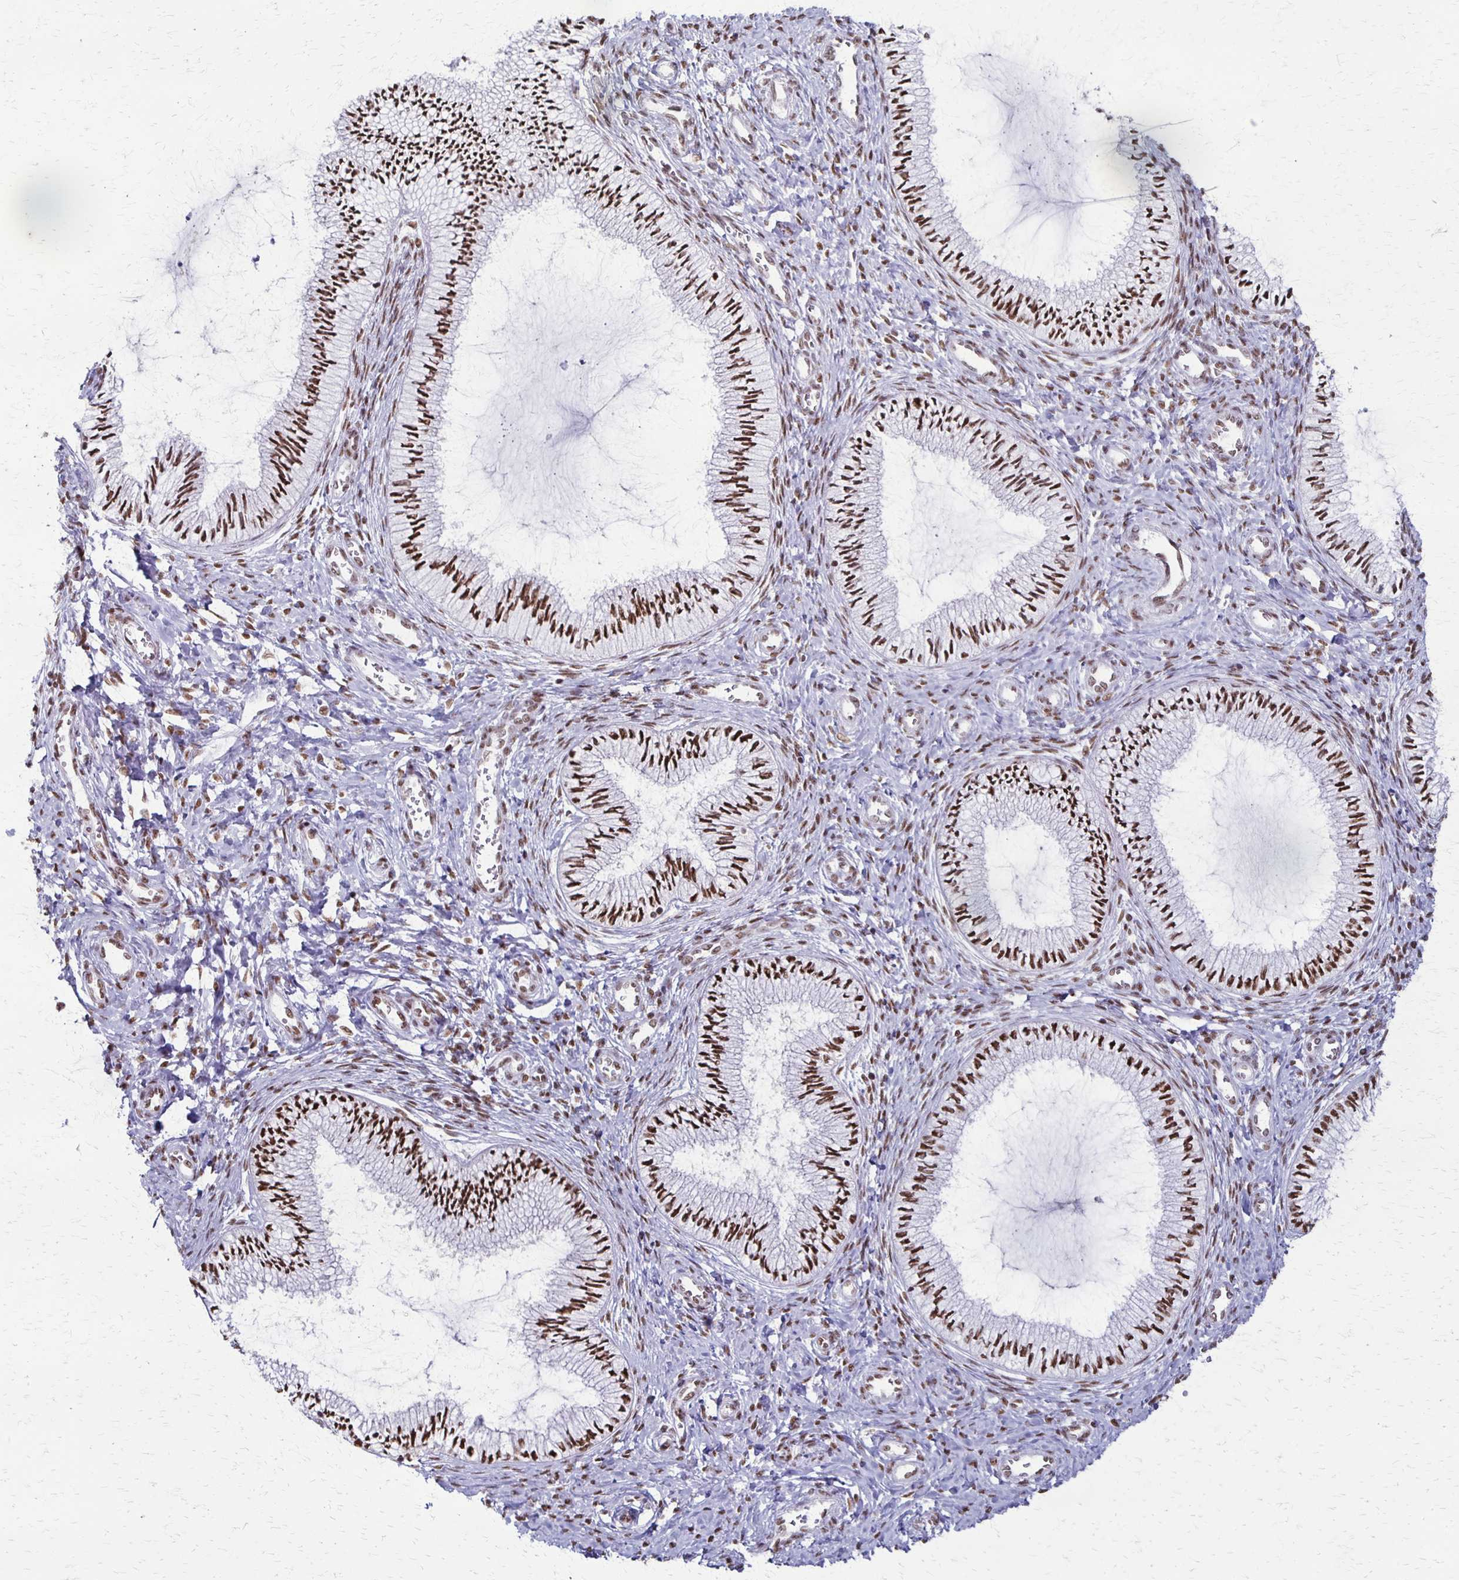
{"staining": {"intensity": "strong", "quantity": ">75%", "location": "nuclear"}, "tissue": "cervix", "cell_type": "Glandular cells", "image_type": "normal", "snomed": [{"axis": "morphology", "description": "Normal tissue, NOS"}, {"axis": "topography", "description": "Cervix"}], "caption": "A brown stain highlights strong nuclear expression of a protein in glandular cells of benign cervix.", "gene": "XRCC6", "patient": {"sex": "female", "age": 24}}